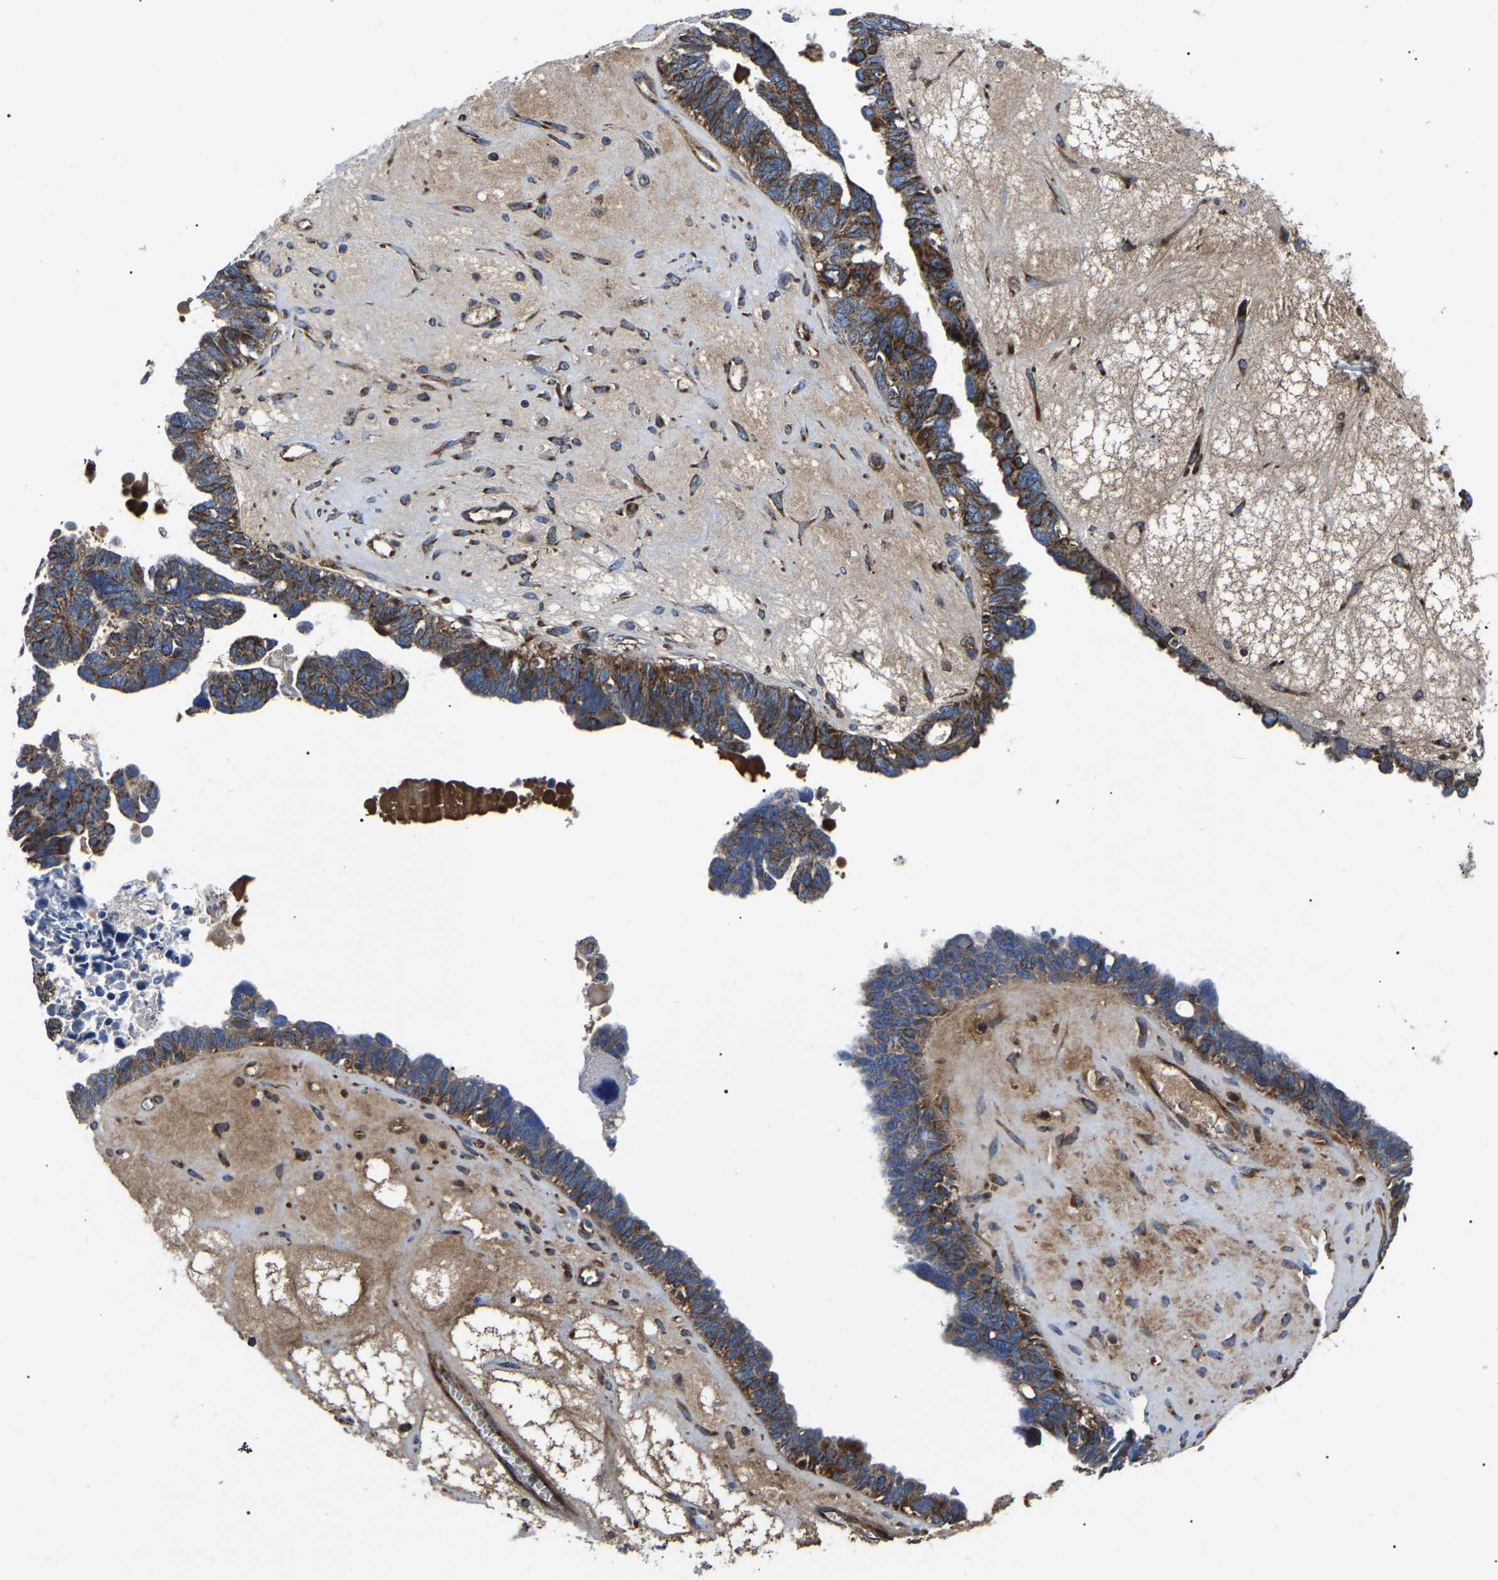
{"staining": {"intensity": "moderate", "quantity": ">75%", "location": "cytoplasmic/membranous"}, "tissue": "ovarian cancer", "cell_type": "Tumor cells", "image_type": "cancer", "snomed": [{"axis": "morphology", "description": "Cystadenocarcinoma, serous, NOS"}, {"axis": "topography", "description": "Ovary"}], "caption": "Ovarian cancer (serous cystadenocarcinoma) was stained to show a protein in brown. There is medium levels of moderate cytoplasmic/membranous positivity in approximately >75% of tumor cells. (DAB IHC, brown staining for protein, blue staining for nuclei).", "gene": "PPM1E", "patient": {"sex": "female", "age": 79}}